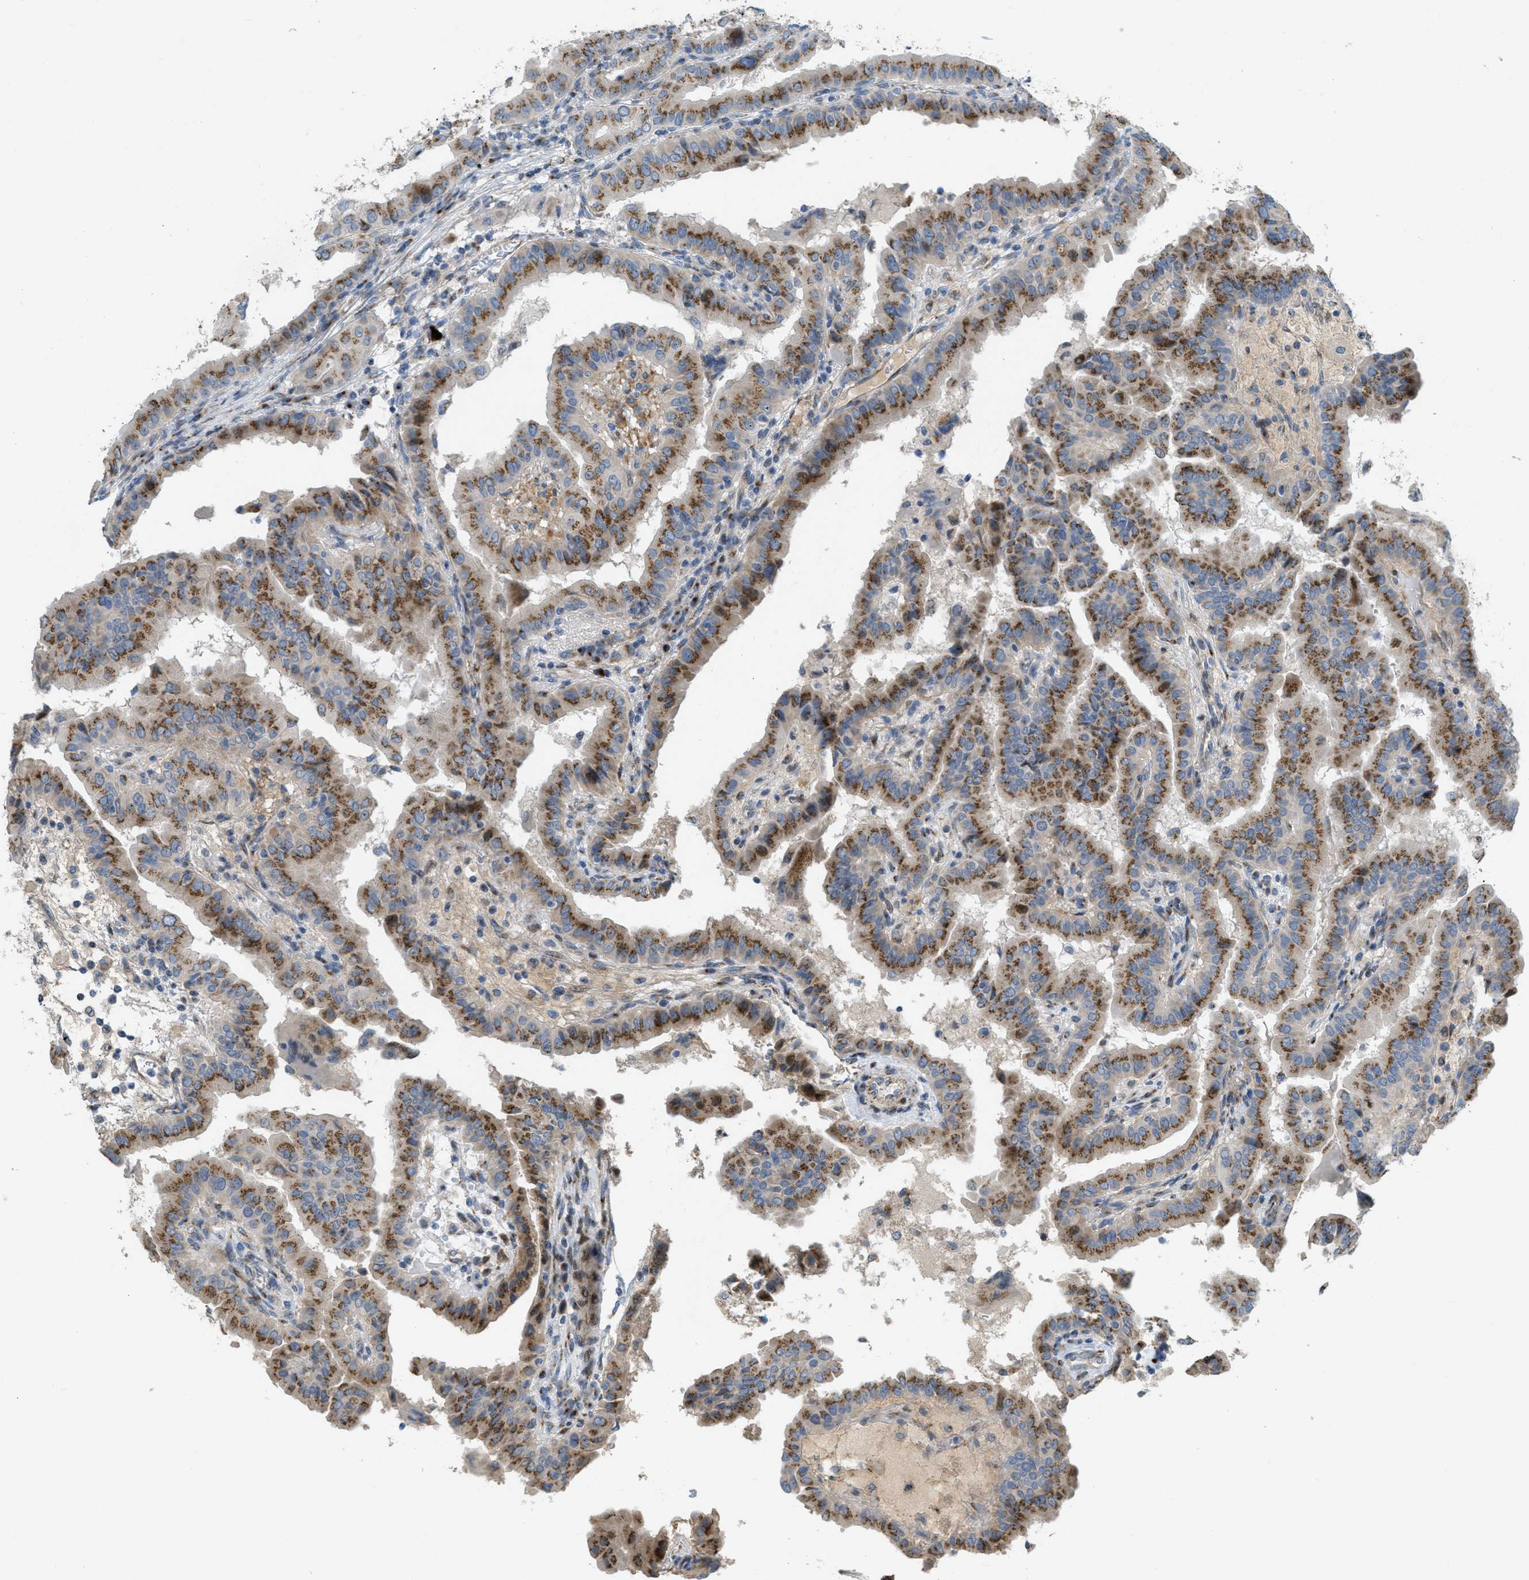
{"staining": {"intensity": "moderate", "quantity": ">75%", "location": "cytoplasmic/membranous"}, "tissue": "thyroid cancer", "cell_type": "Tumor cells", "image_type": "cancer", "snomed": [{"axis": "morphology", "description": "Papillary adenocarcinoma, NOS"}, {"axis": "topography", "description": "Thyroid gland"}], "caption": "Moderate cytoplasmic/membranous positivity for a protein is seen in about >75% of tumor cells of thyroid cancer (papillary adenocarcinoma) using IHC.", "gene": "ZFPL1", "patient": {"sex": "male", "age": 33}}